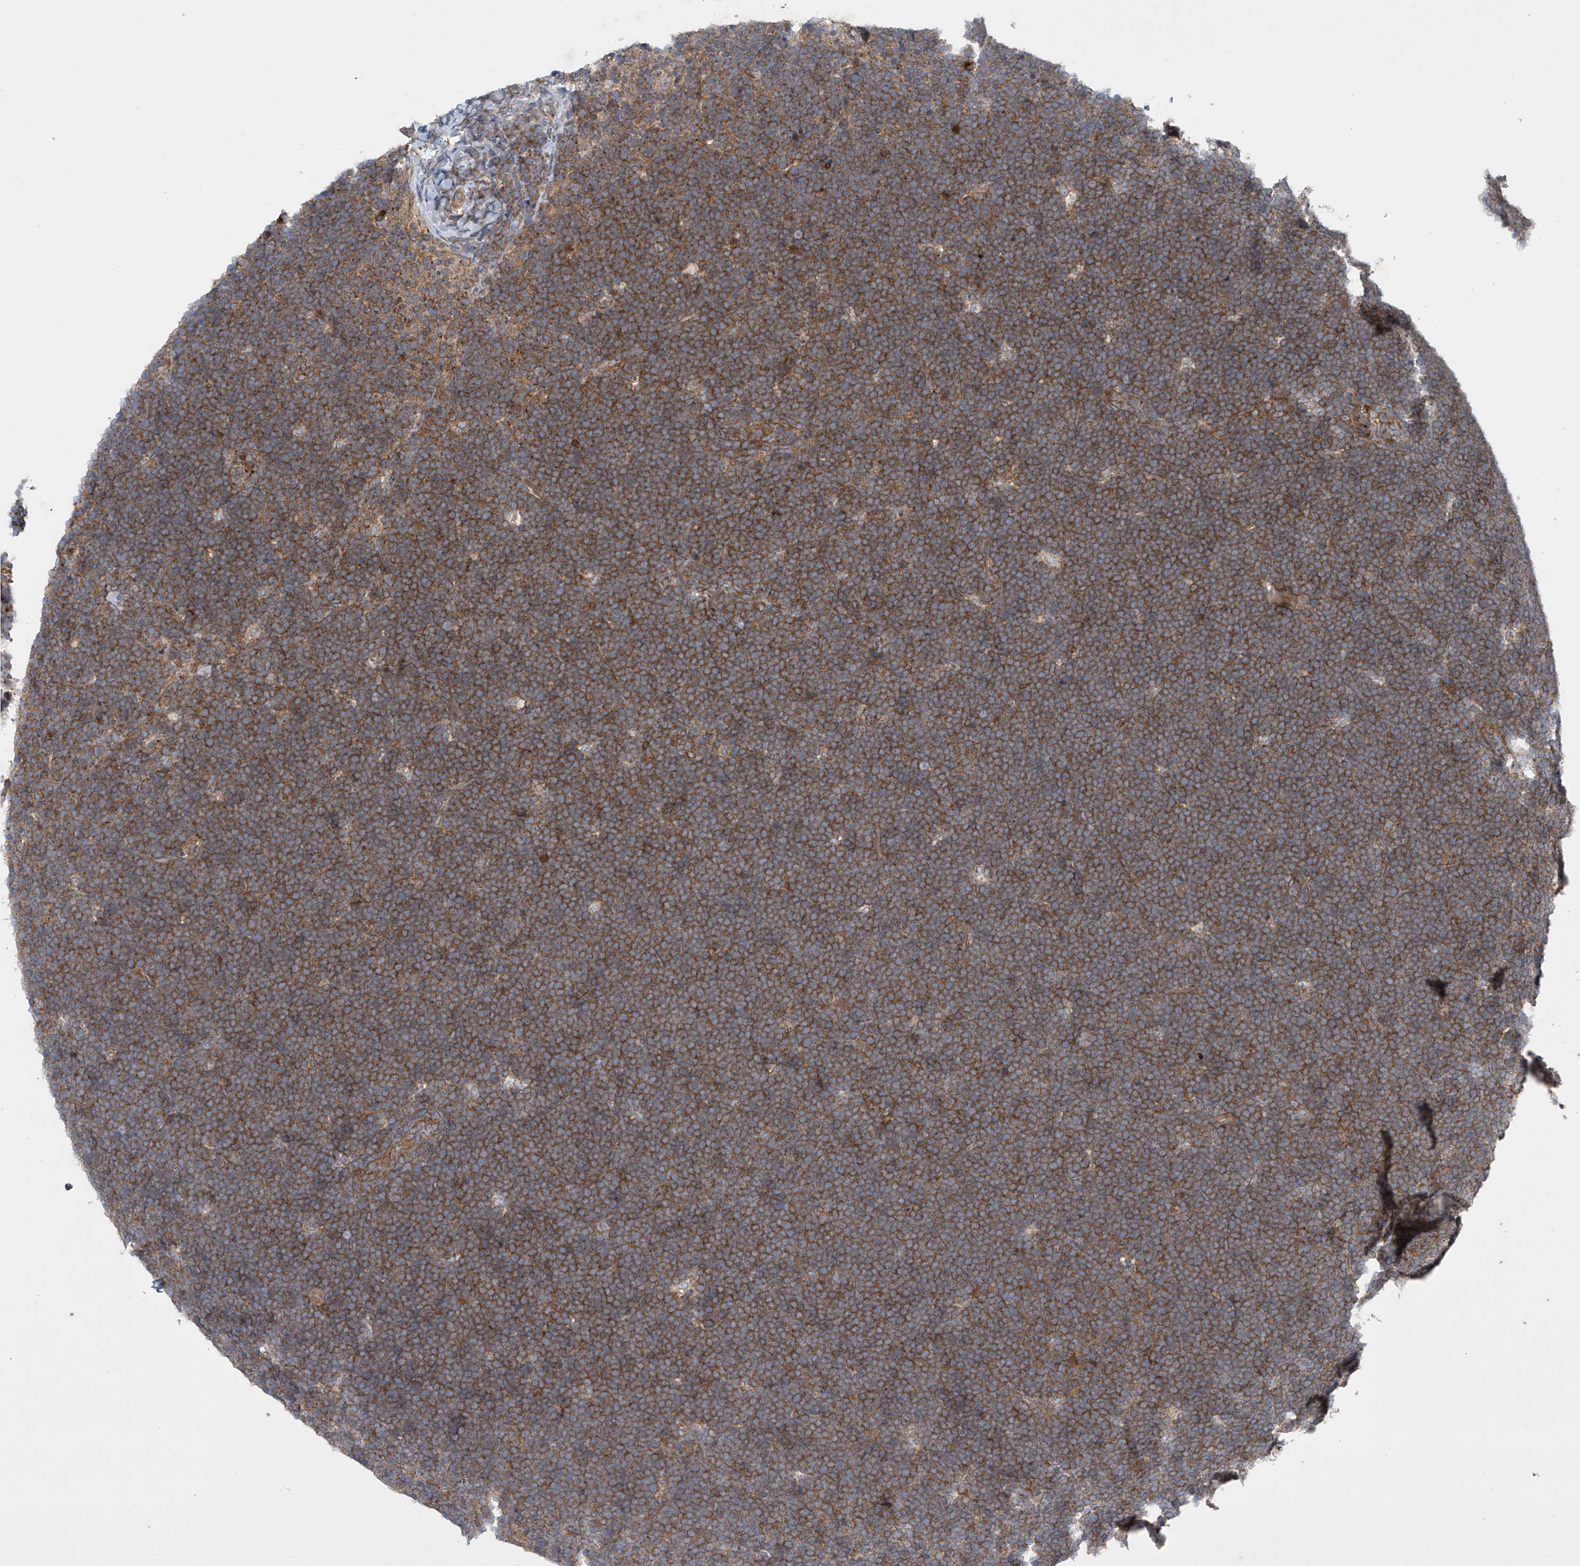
{"staining": {"intensity": "strong", "quantity": ">75%", "location": "cytoplasmic/membranous"}, "tissue": "lymphoma", "cell_type": "Tumor cells", "image_type": "cancer", "snomed": [{"axis": "morphology", "description": "Malignant lymphoma, non-Hodgkin's type, High grade"}, {"axis": "topography", "description": "Lymph node"}], "caption": "A brown stain highlights strong cytoplasmic/membranous expression of a protein in malignant lymphoma, non-Hodgkin's type (high-grade) tumor cells.", "gene": "TJAP1", "patient": {"sex": "male", "age": 13}}